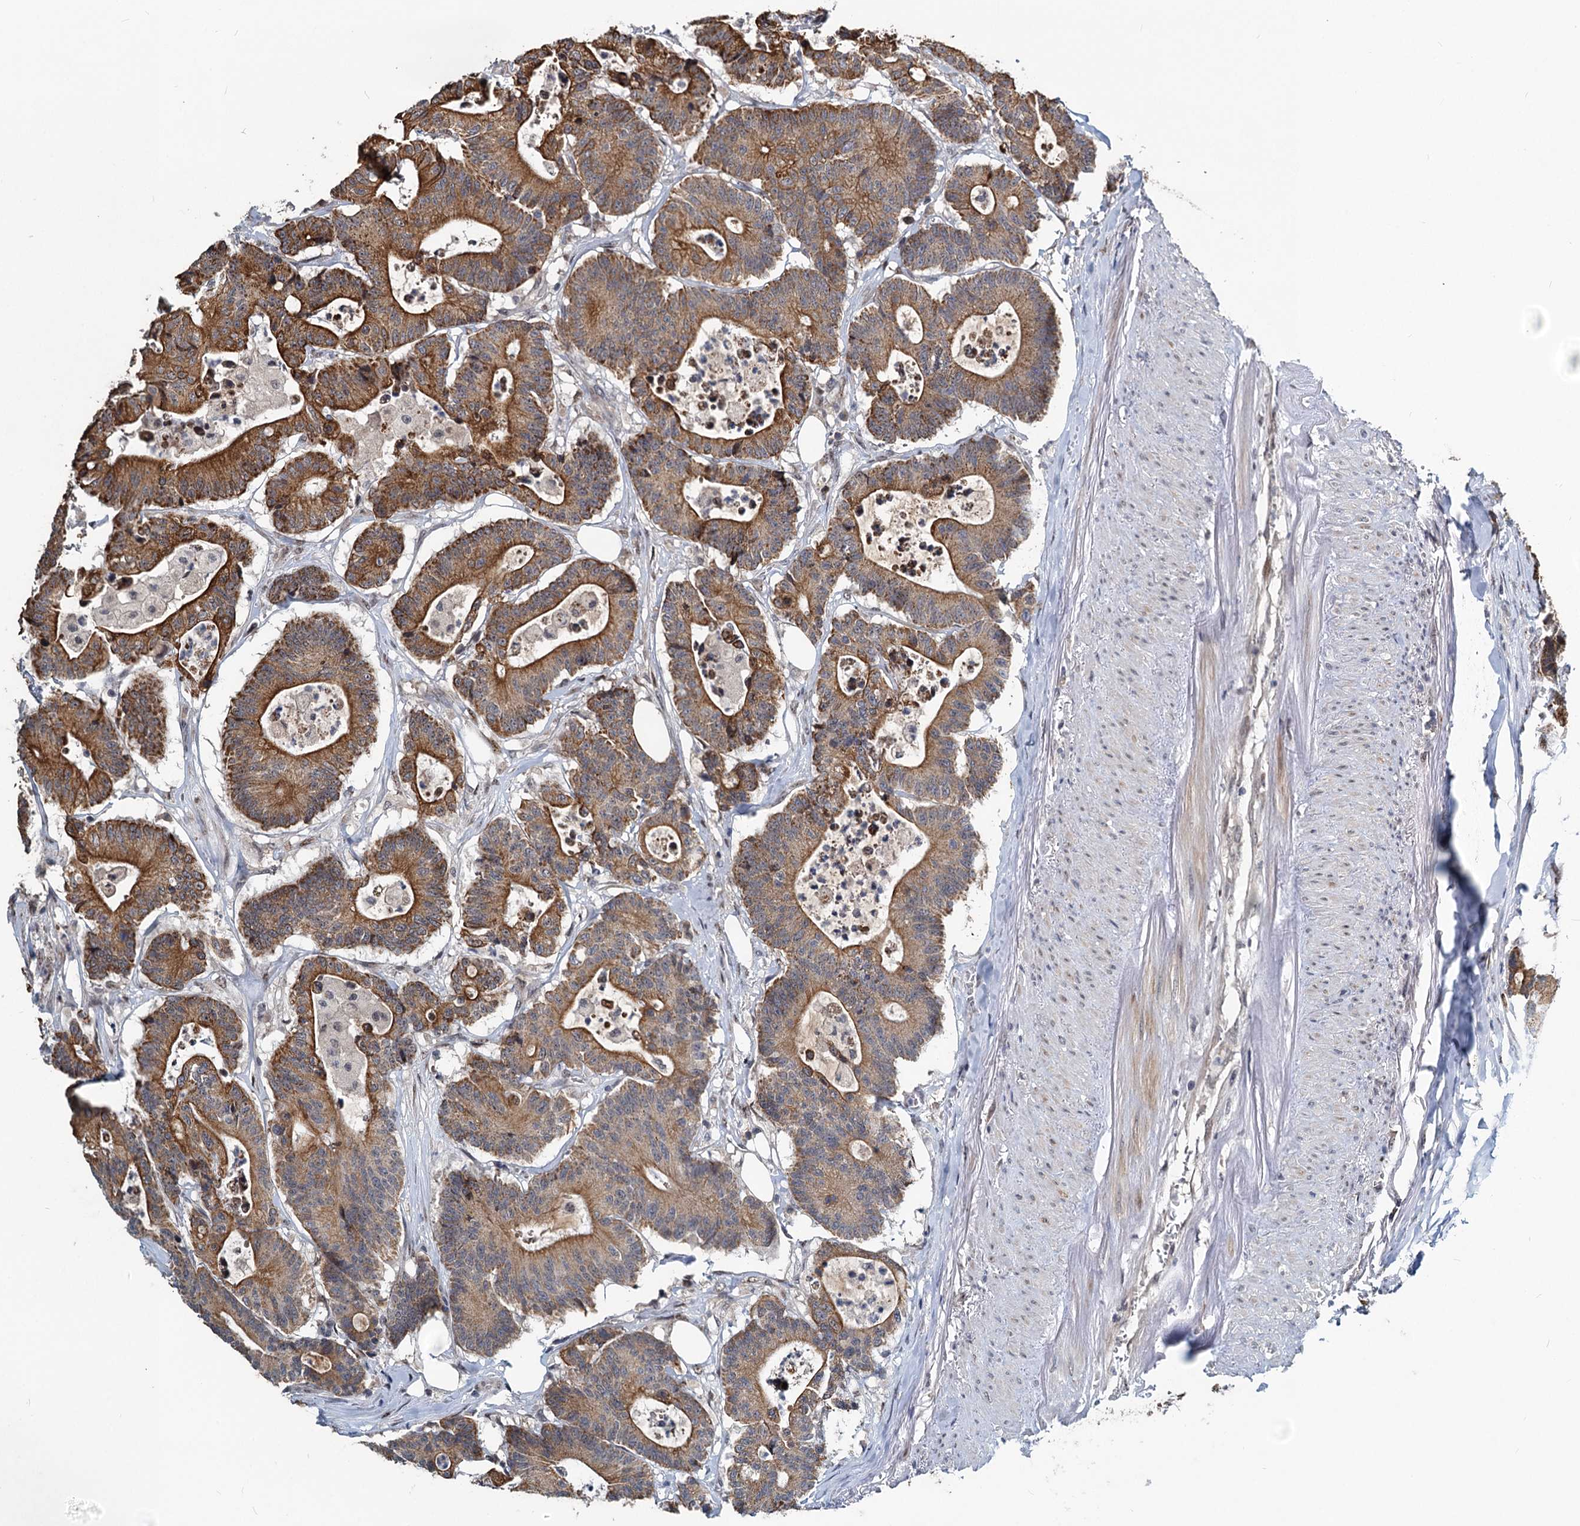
{"staining": {"intensity": "strong", "quantity": "25%-75%", "location": "cytoplasmic/membranous"}, "tissue": "colorectal cancer", "cell_type": "Tumor cells", "image_type": "cancer", "snomed": [{"axis": "morphology", "description": "Adenocarcinoma, NOS"}, {"axis": "topography", "description": "Colon"}], "caption": "A histopathology image of colorectal cancer stained for a protein displays strong cytoplasmic/membranous brown staining in tumor cells. (DAB = brown stain, brightfield microscopy at high magnification).", "gene": "RITA1", "patient": {"sex": "female", "age": 84}}